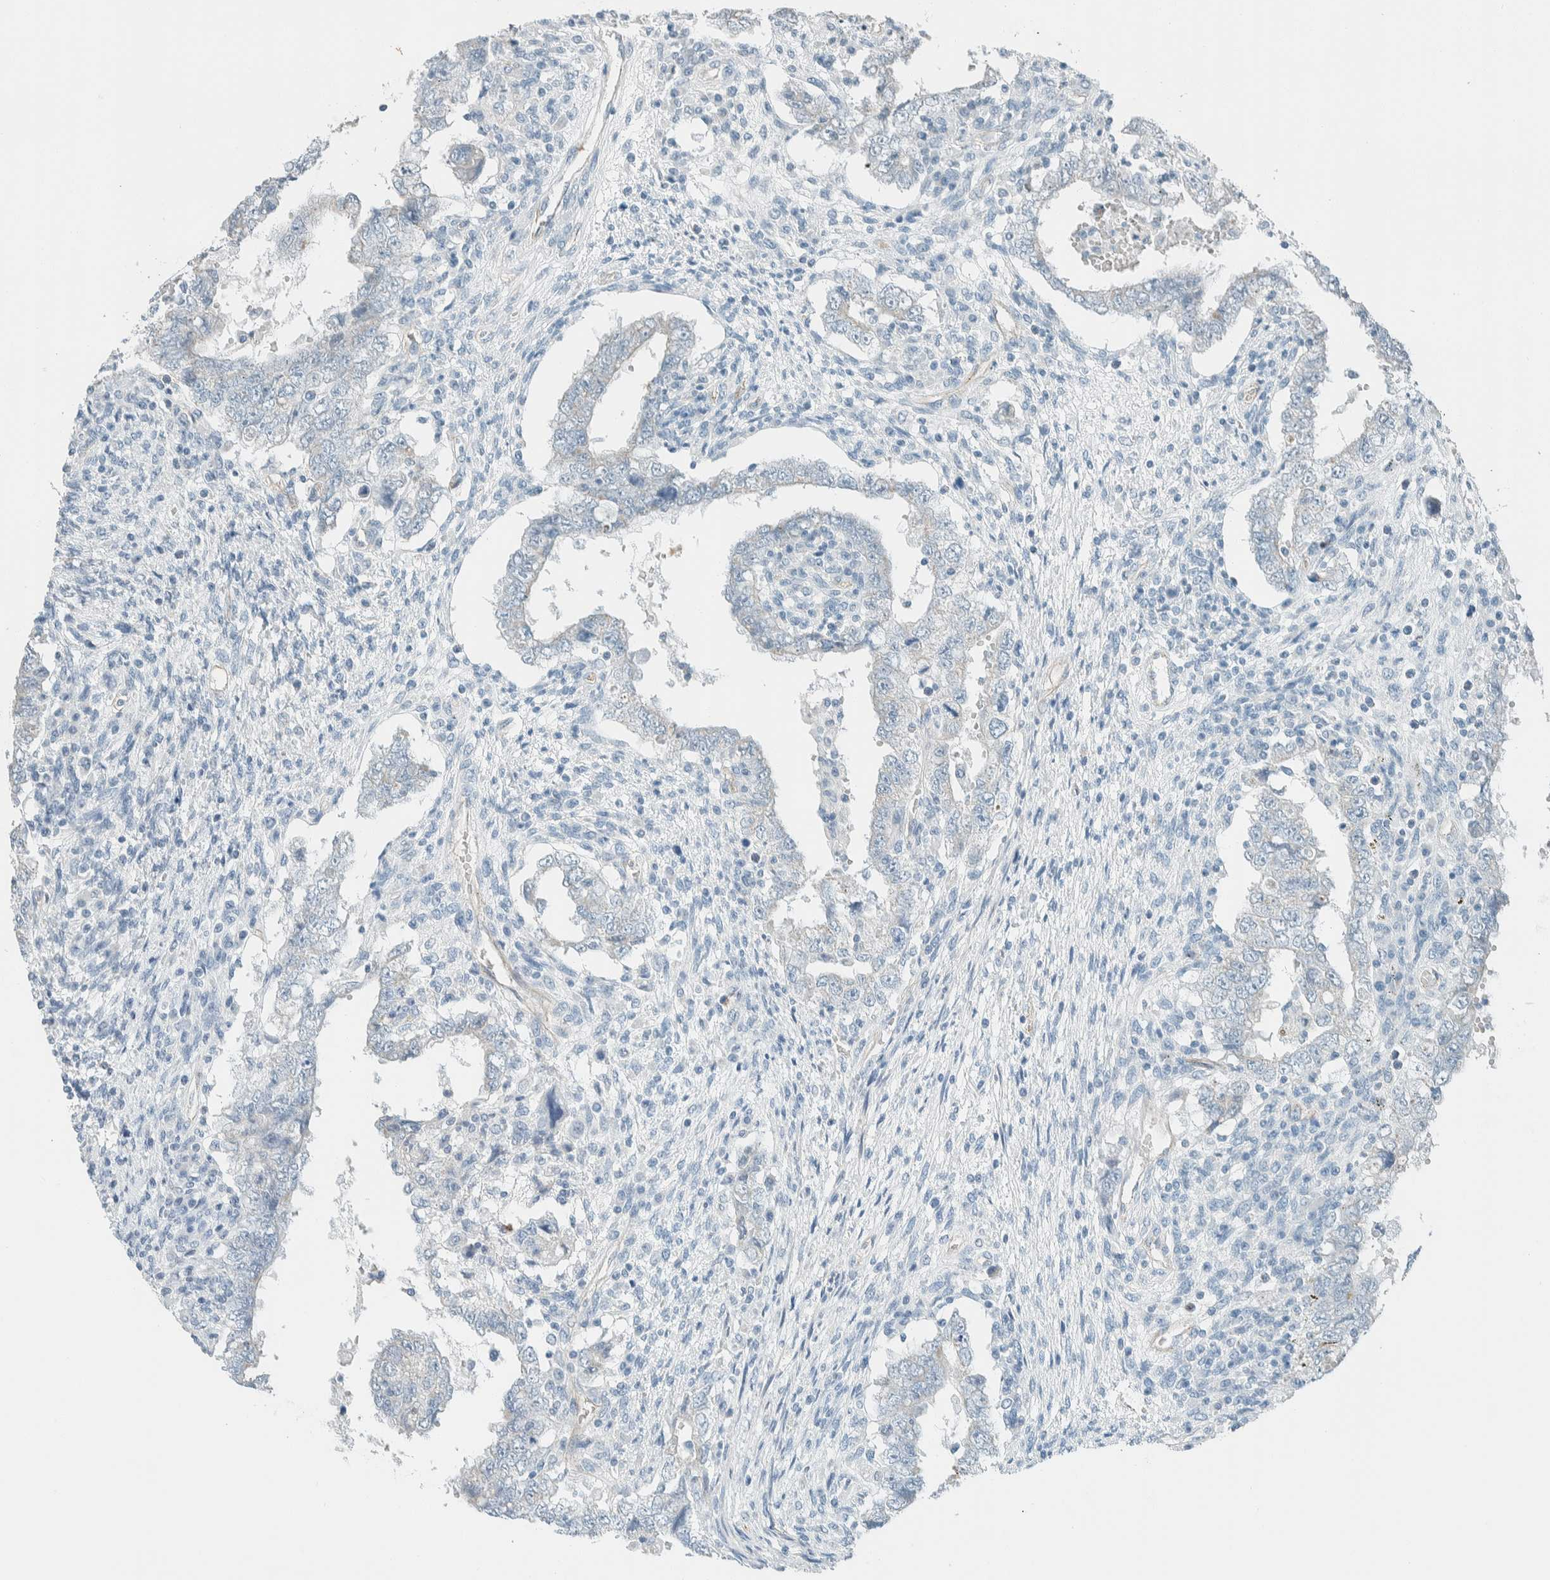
{"staining": {"intensity": "negative", "quantity": "none", "location": "none"}, "tissue": "testis cancer", "cell_type": "Tumor cells", "image_type": "cancer", "snomed": [{"axis": "morphology", "description": "Carcinoma, Embryonal, NOS"}, {"axis": "topography", "description": "Testis"}], "caption": "There is no significant expression in tumor cells of testis cancer (embryonal carcinoma). Nuclei are stained in blue.", "gene": "SLFN12", "patient": {"sex": "male", "age": 26}}